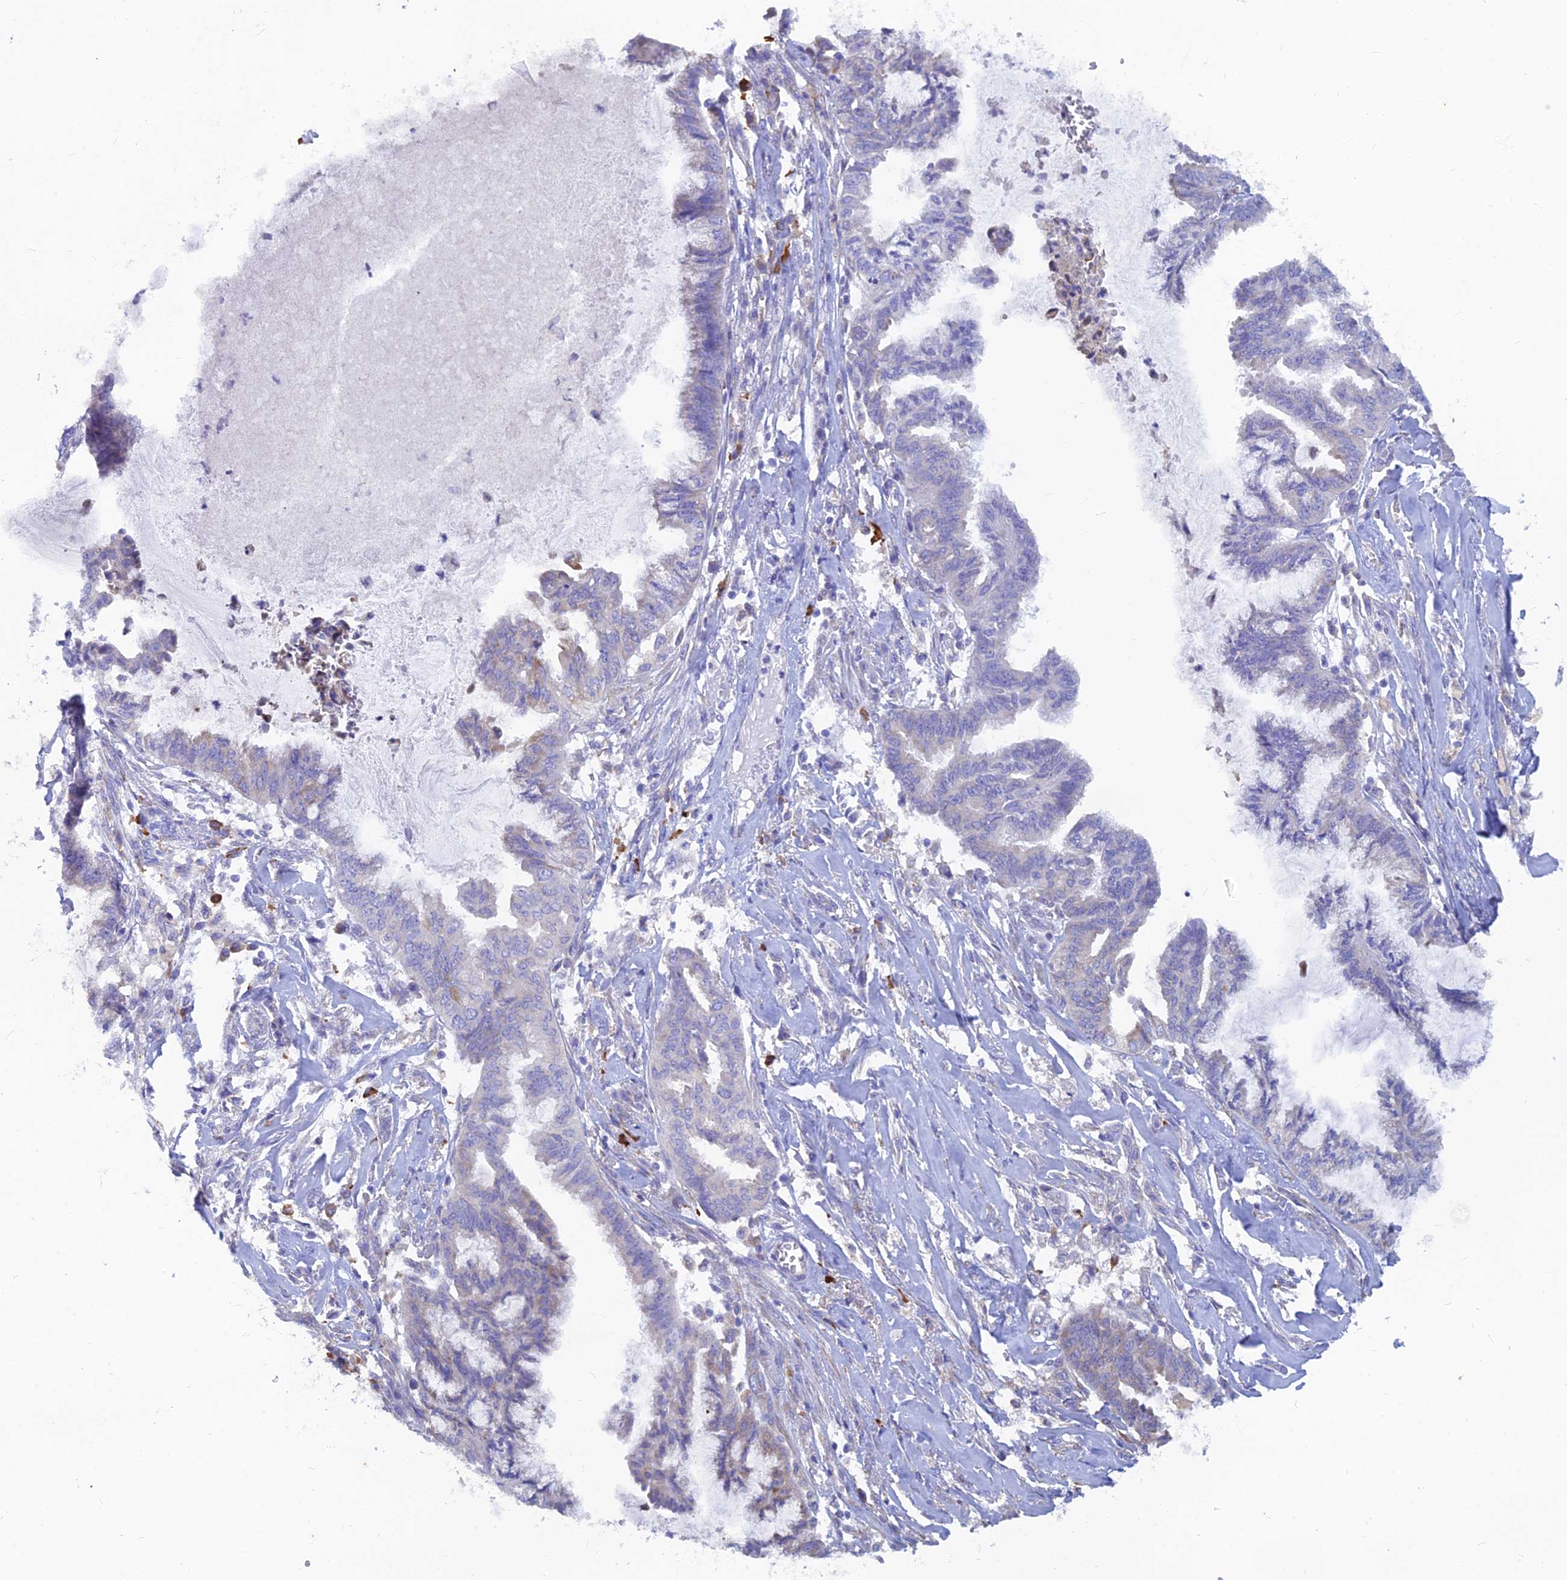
{"staining": {"intensity": "negative", "quantity": "none", "location": "none"}, "tissue": "endometrial cancer", "cell_type": "Tumor cells", "image_type": "cancer", "snomed": [{"axis": "morphology", "description": "Adenocarcinoma, NOS"}, {"axis": "topography", "description": "Endometrium"}], "caption": "DAB (3,3'-diaminobenzidine) immunohistochemical staining of adenocarcinoma (endometrial) reveals no significant staining in tumor cells.", "gene": "WDR35", "patient": {"sex": "female", "age": 86}}